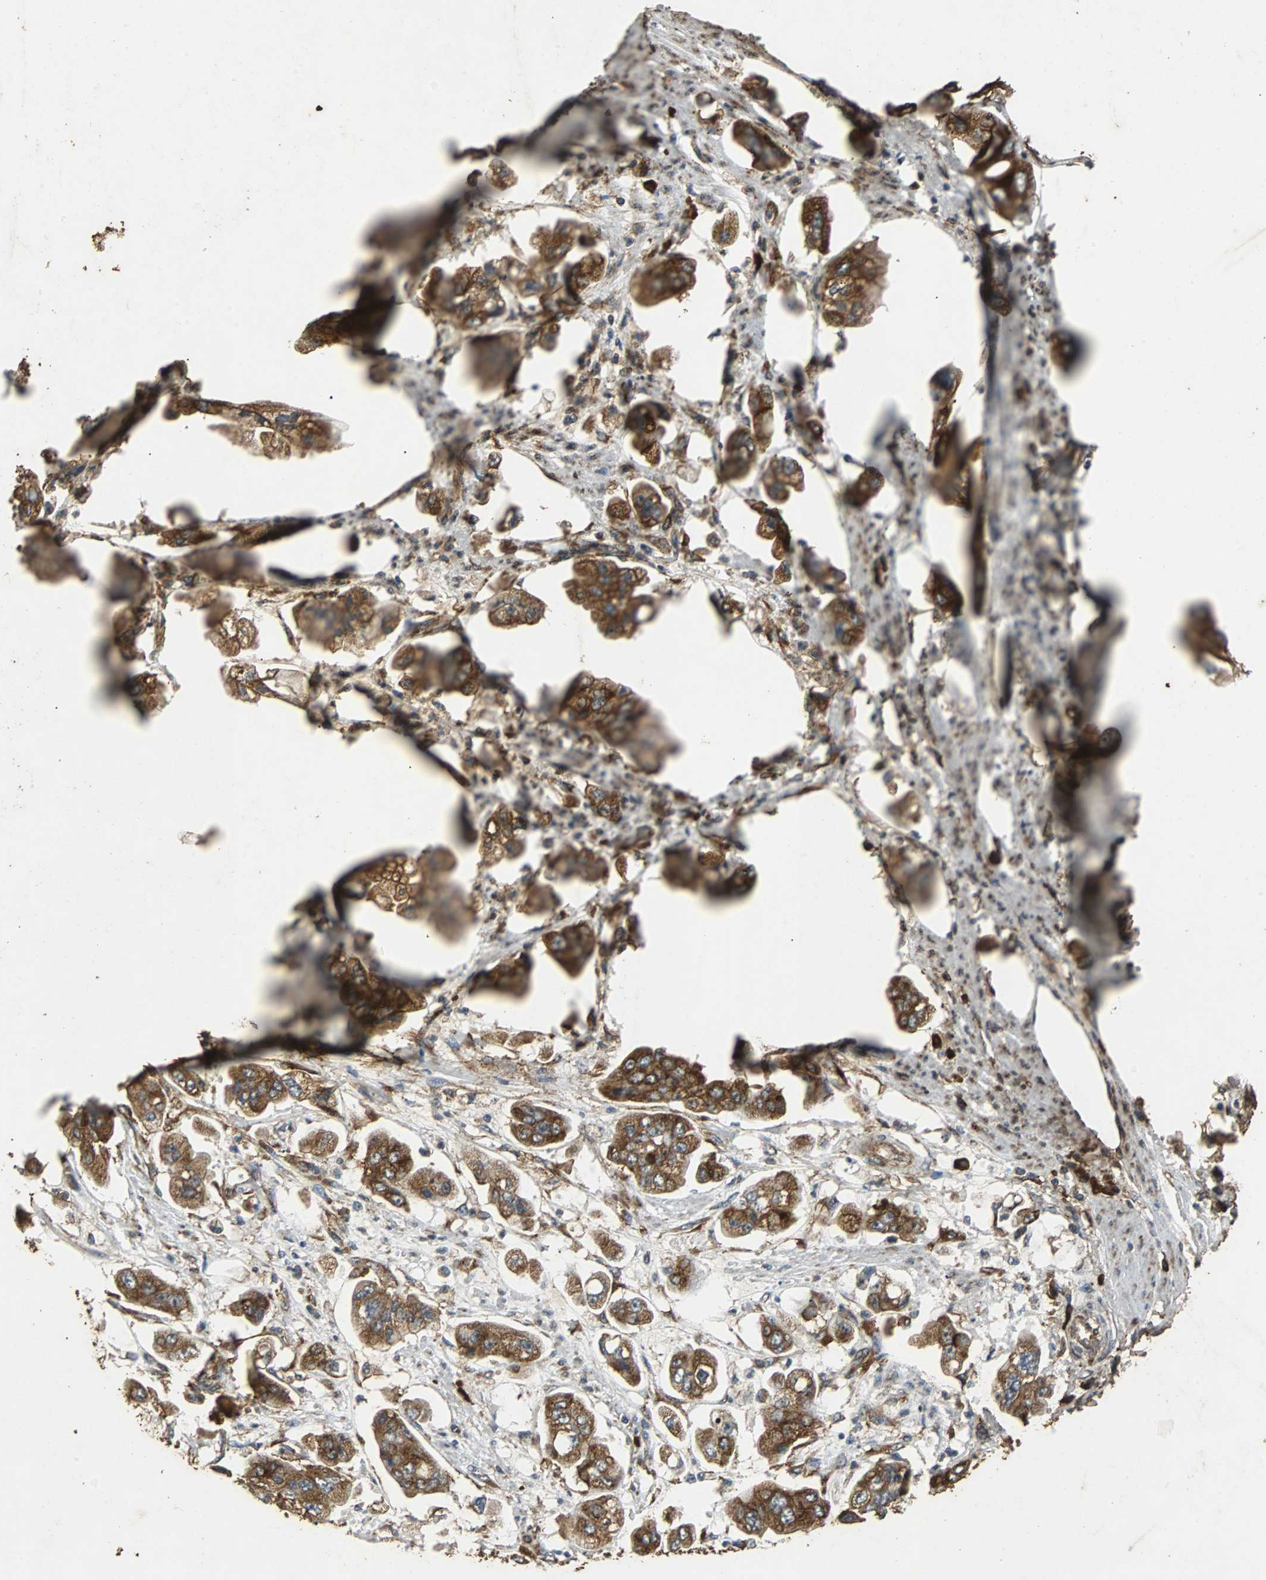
{"staining": {"intensity": "strong", "quantity": ">75%", "location": "cytoplasmic/membranous"}, "tissue": "stomach cancer", "cell_type": "Tumor cells", "image_type": "cancer", "snomed": [{"axis": "morphology", "description": "Adenocarcinoma, NOS"}, {"axis": "topography", "description": "Stomach"}], "caption": "This histopathology image displays immunohistochemistry staining of human adenocarcinoma (stomach), with high strong cytoplasmic/membranous staining in about >75% of tumor cells.", "gene": "NAA10", "patient": {"sex": "male", "age": 62}}